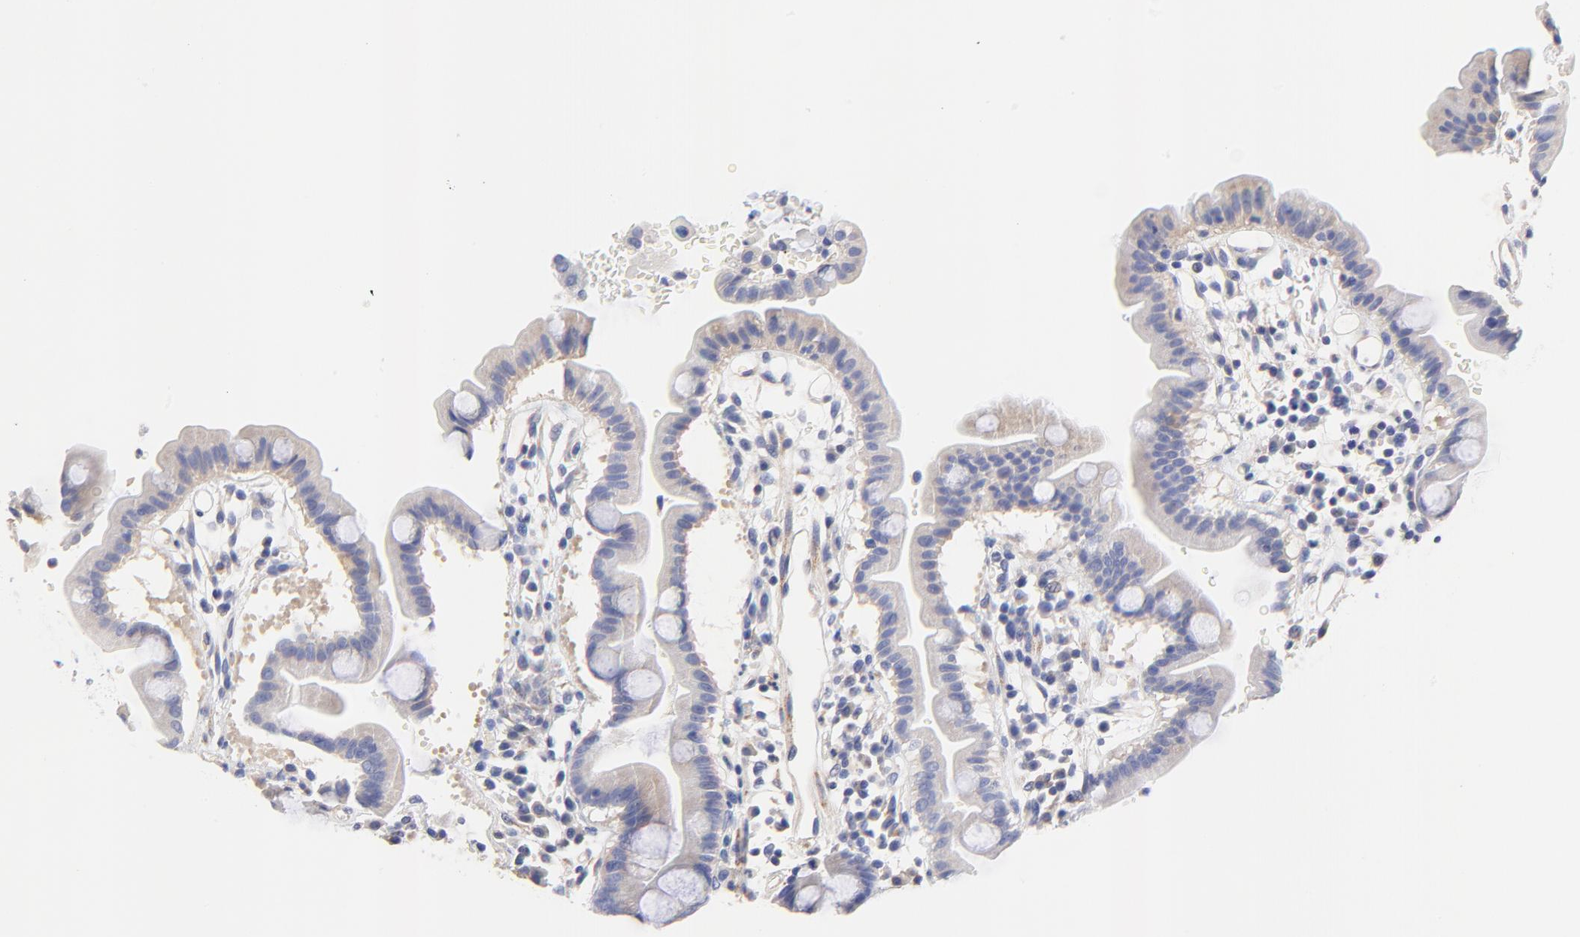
{"staining": {"intensity": "weak", "quantity": ">75%", "location": "cytoplasmic/membranous"}, "tissue": "duodenum", "cell_type": "Glandular cells", "image_type": "normal", "snomed": [{"axis": "morphology", "description": "Normal tissue, NOS"}, {"axis": "topography", "description": "Duodenum"}], "caption": "Immunohistochemical staining of unremarkable human duodenum demonstrates >75% levels of weak cytoplasmic/membranous protein staining in about >75% of glandular cells. (brown staining indicates protein expression, while blue staining denotes nuclei).", "gene": "HS3ST1", "patient": {"sex": "male", "age": 50}}